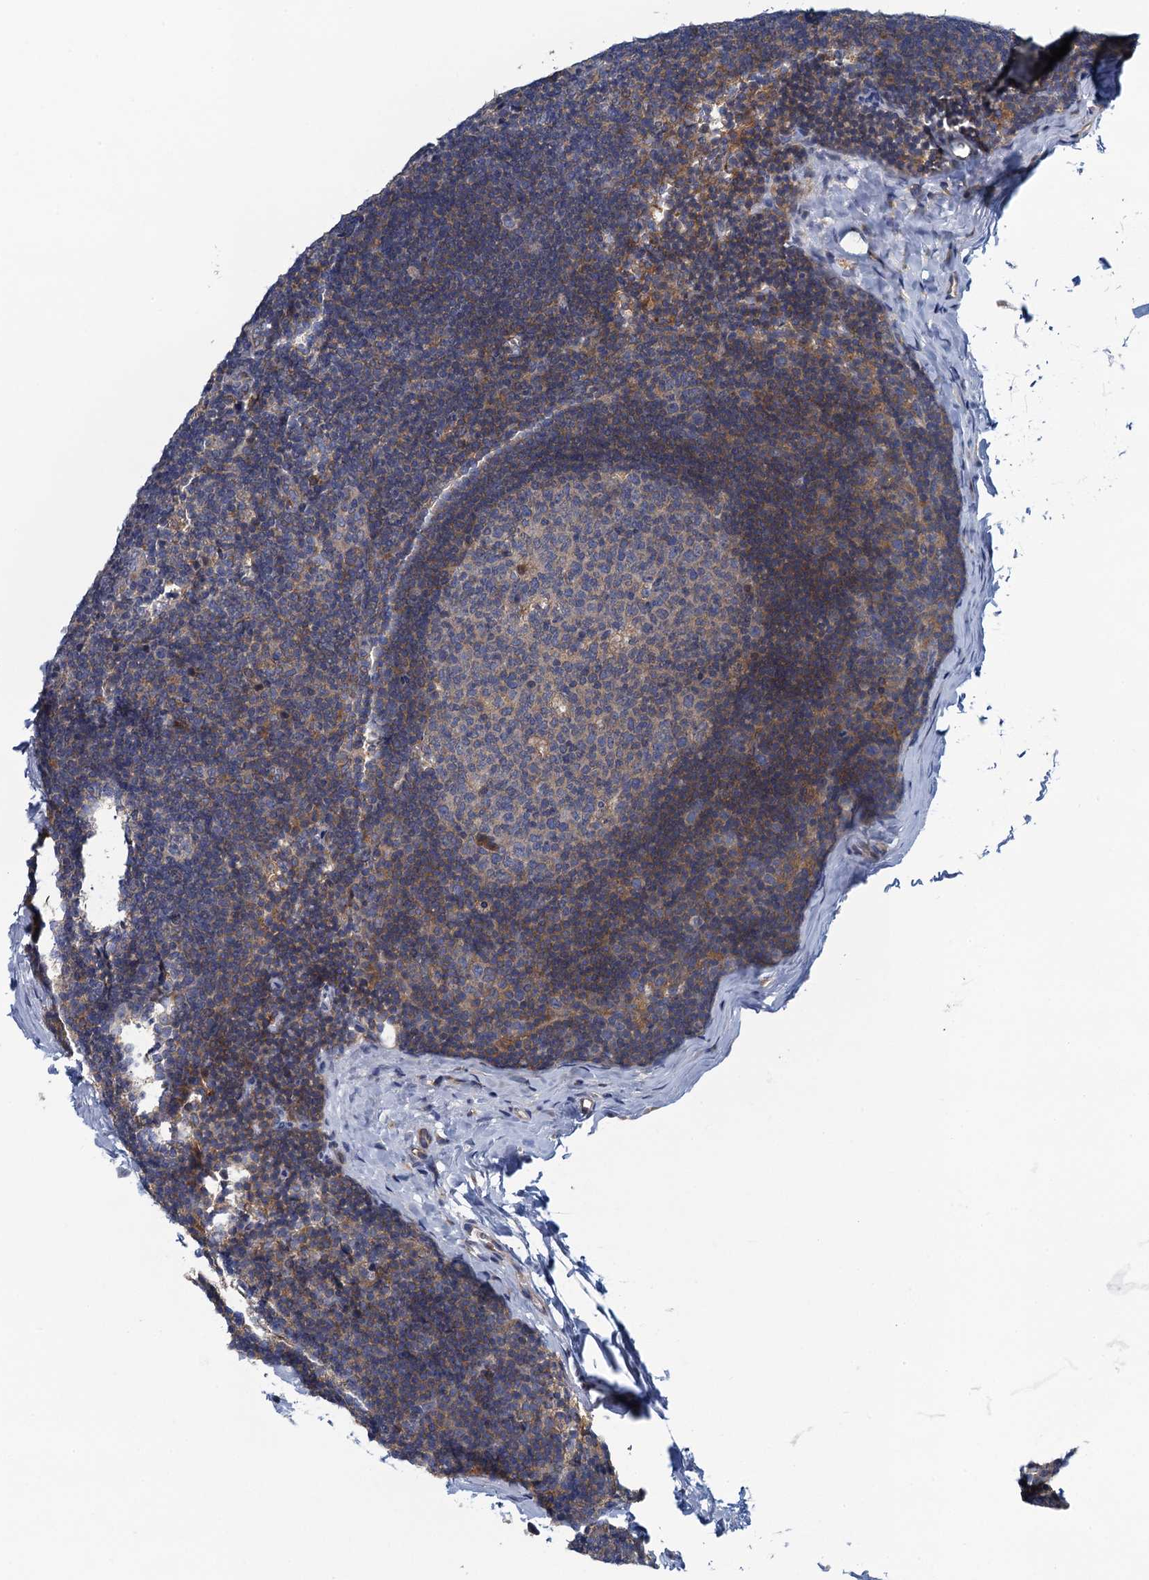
{"staining": {"intensity": "negative", "quantity": "none", "location": "none"}, "tissue": "lymph node", "cell_type": "Germinal center cells", "image_type": "normal", "snomed": [{"axis": "morphology", "description": "Normal tissue, NOS"}, {"axis": "topography", "description": "Lymph node"}], "caption": "Unremarkable lymph node was stained to show a protein in brown. There is no significant positivity in germinal center cells. (DAB IHC, high magnification).", "gene": "NCKAP1L", "patient": {"sex": "female", "age": 22}}